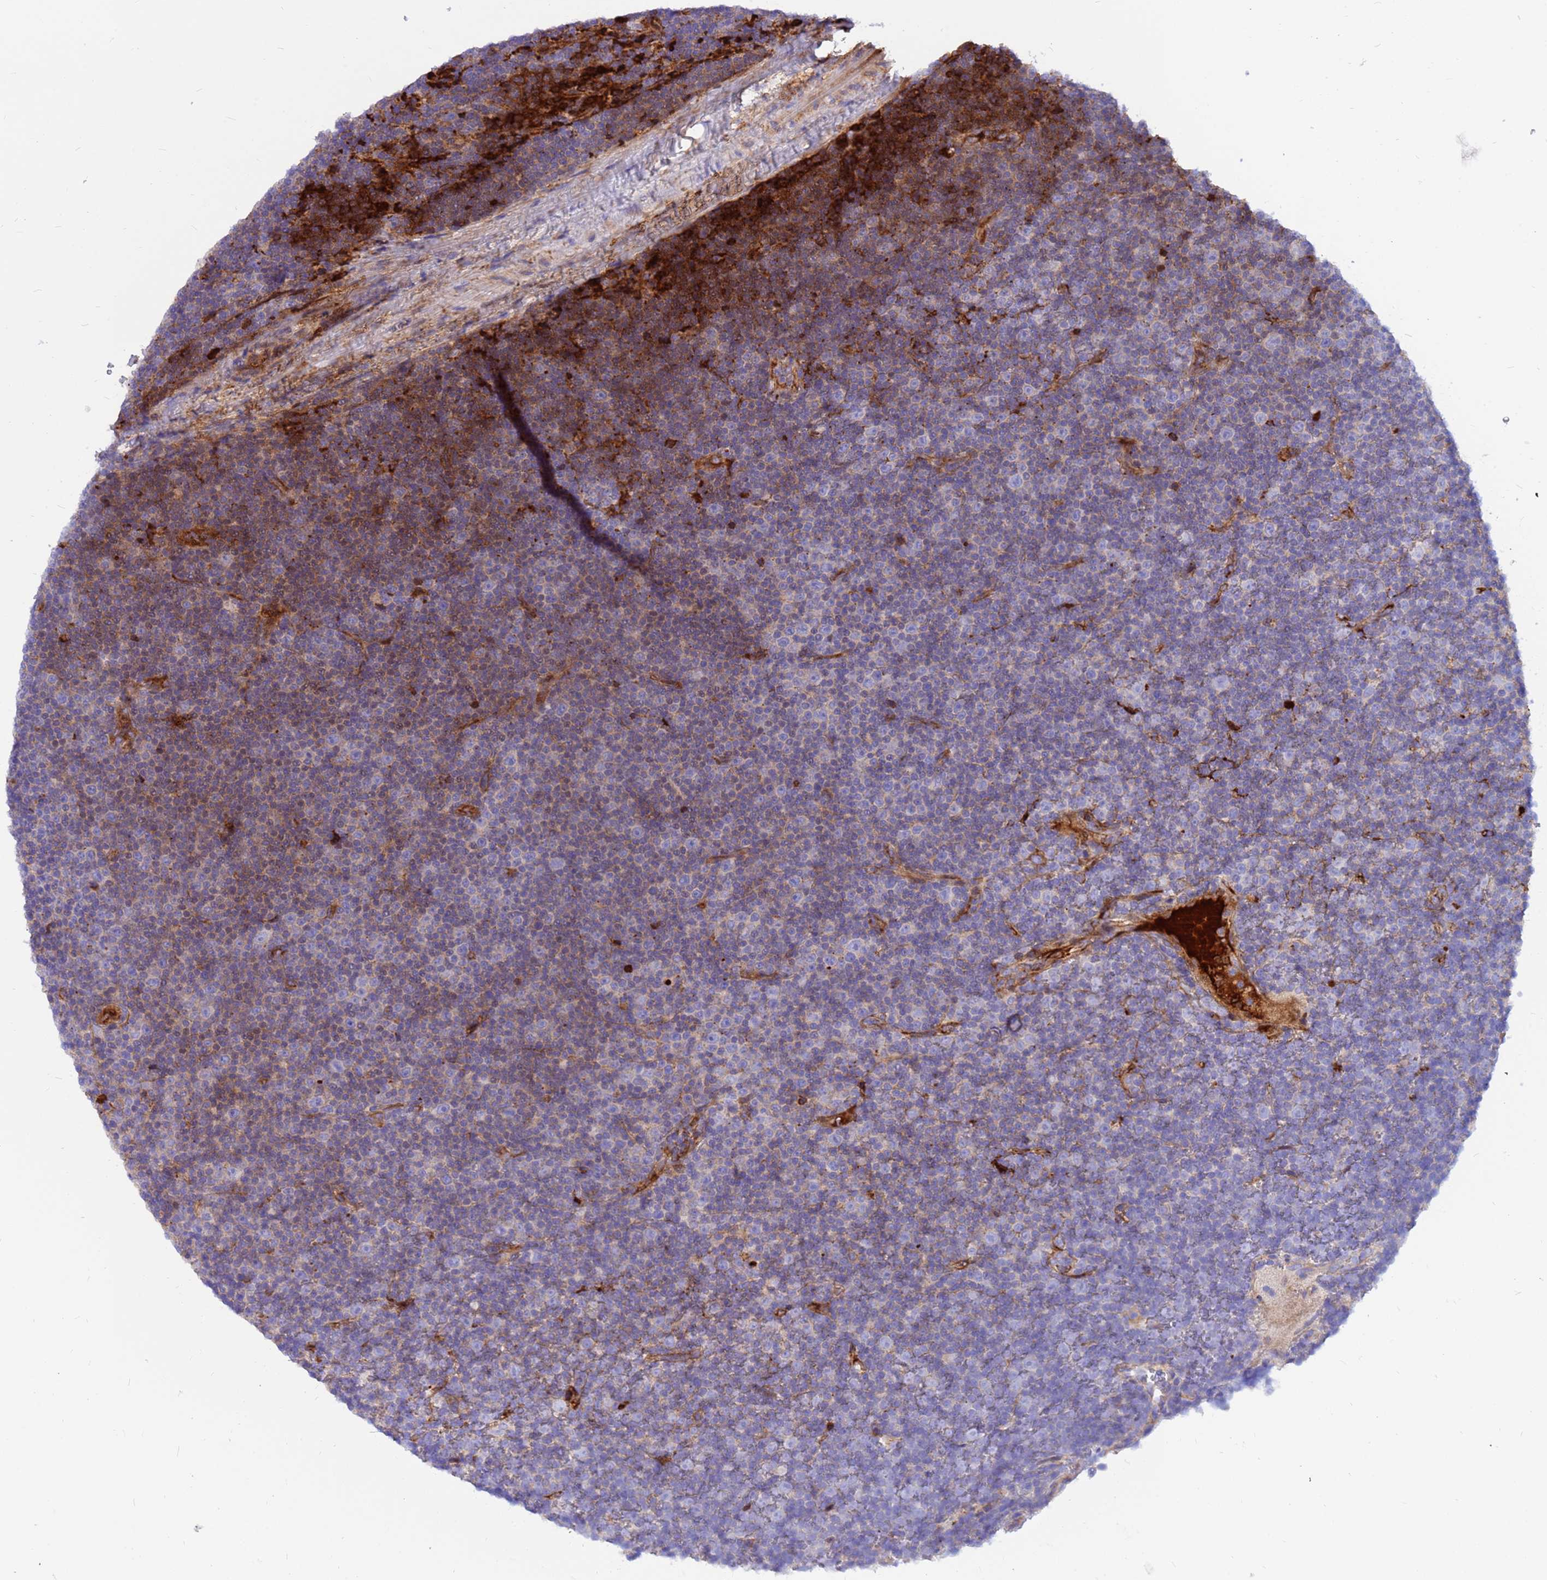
{"staining": {"intensity": "moderate", "quantity": "<25%", "location": "cytoplasmic/membranous"}, "tissue": "lymphoma", "cell_type": "Tumor cells", "image_type": "cancer", "snomed": [{"axis": "morphology", "description": "Malignant lymphoma, non-Hodgkin's type, Low grade"}, {"axis": "topography", "description": "Lymph node"}], "caption": "This image shows immunohistochemistry staining of human lymphoma, with low moderate cytoplasmic/membranous positivity in about <25% of tumor cells.", "gene": "CRHBP", "patient": {"sex": "female", "age": 67}}